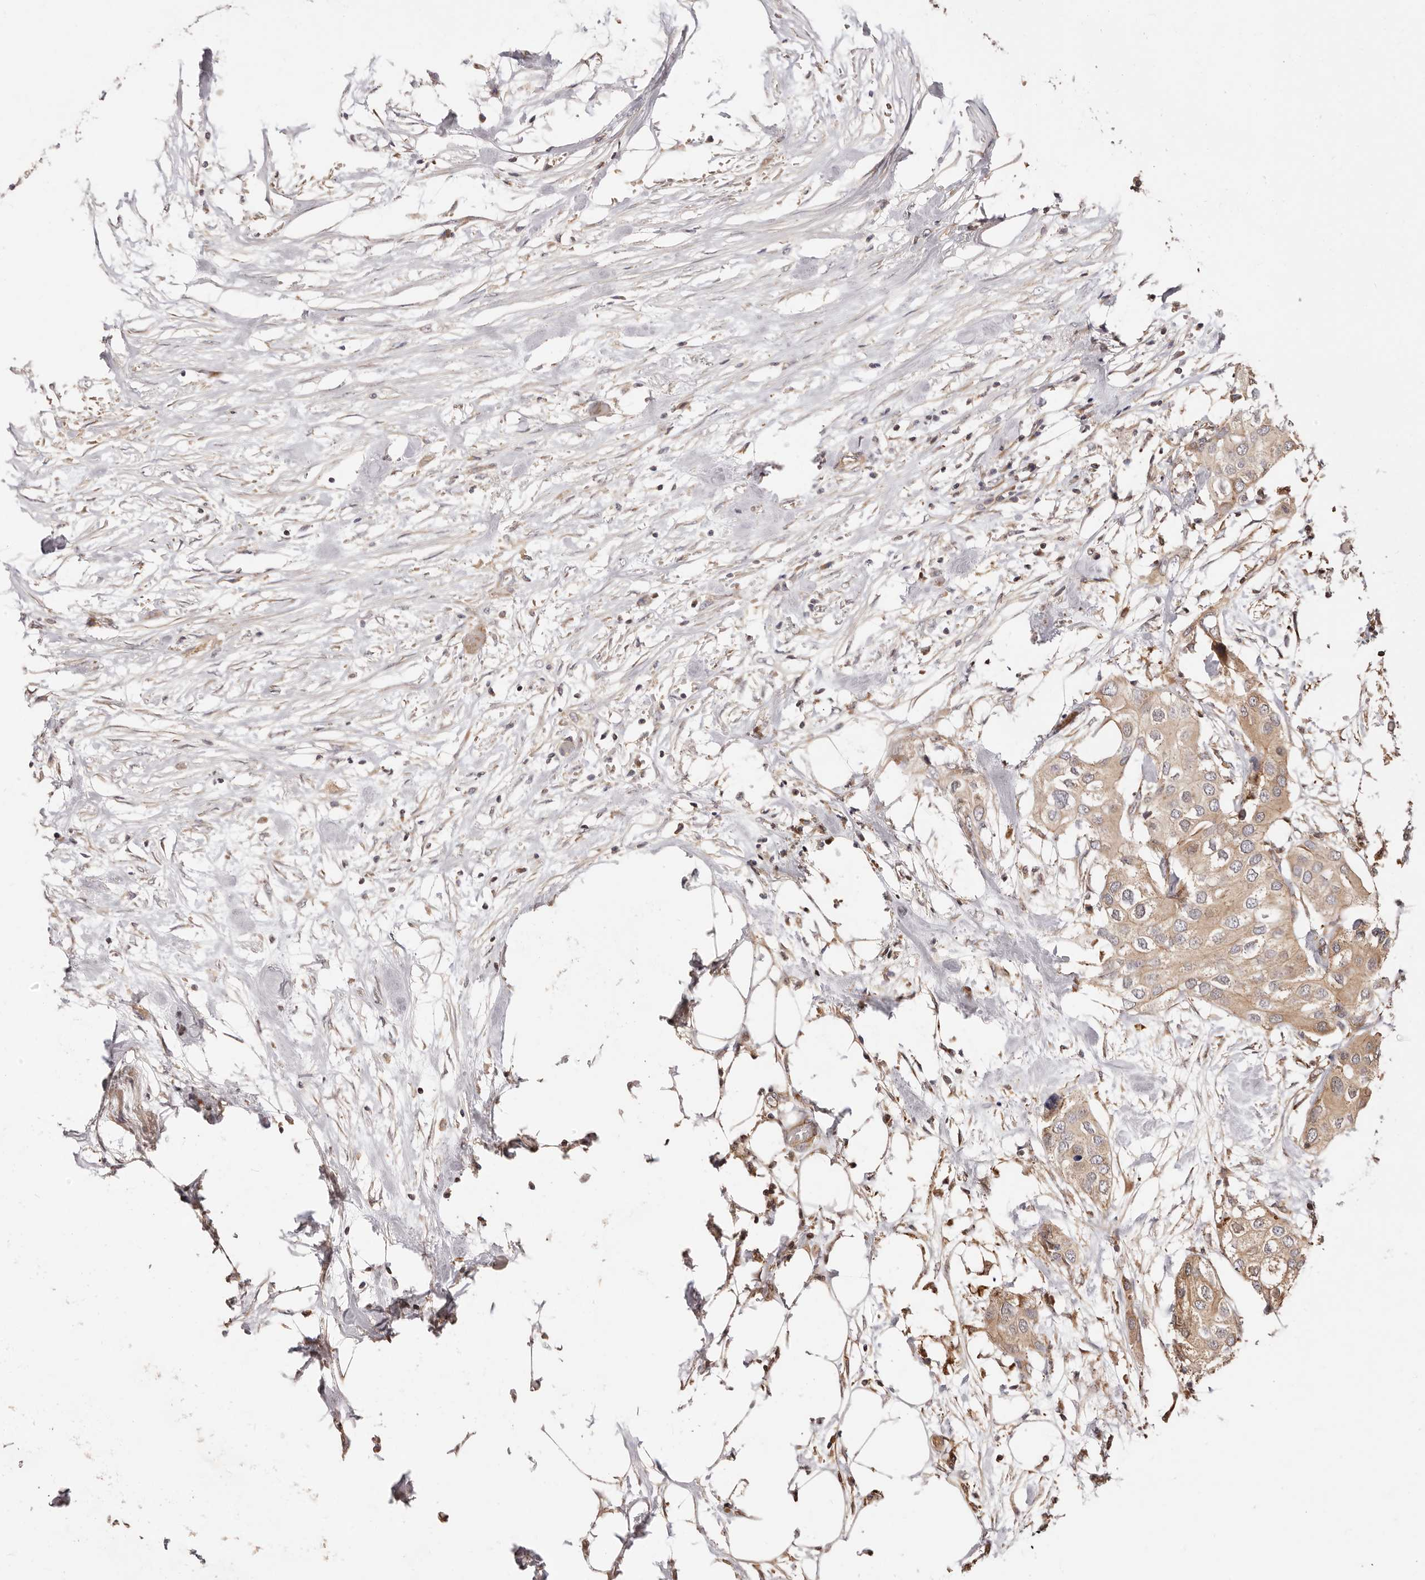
{"staining": {"intensity": "moderate", "quantity": ">75%", "location": "cytoplasmic/membranous"}, "tissue": "urothelial cancer", "cell_type": "Tumor cells", "image_type": "cancer", "snomed": [{"axis": "morphology", "description": "Urothelial carcinoma, High grade"}, {"axis": "topography", "description": "Urinary bladder"}], "caption": "This is a micrograph of immunohistochemistry (IHC) staining of high-grade urothelial carcinoma, which shows moderate staining in the cytoplasmic/membranous of tumor cells.", "gene": "MAPK1", "patient": {"sex": "male", "age": 64}}